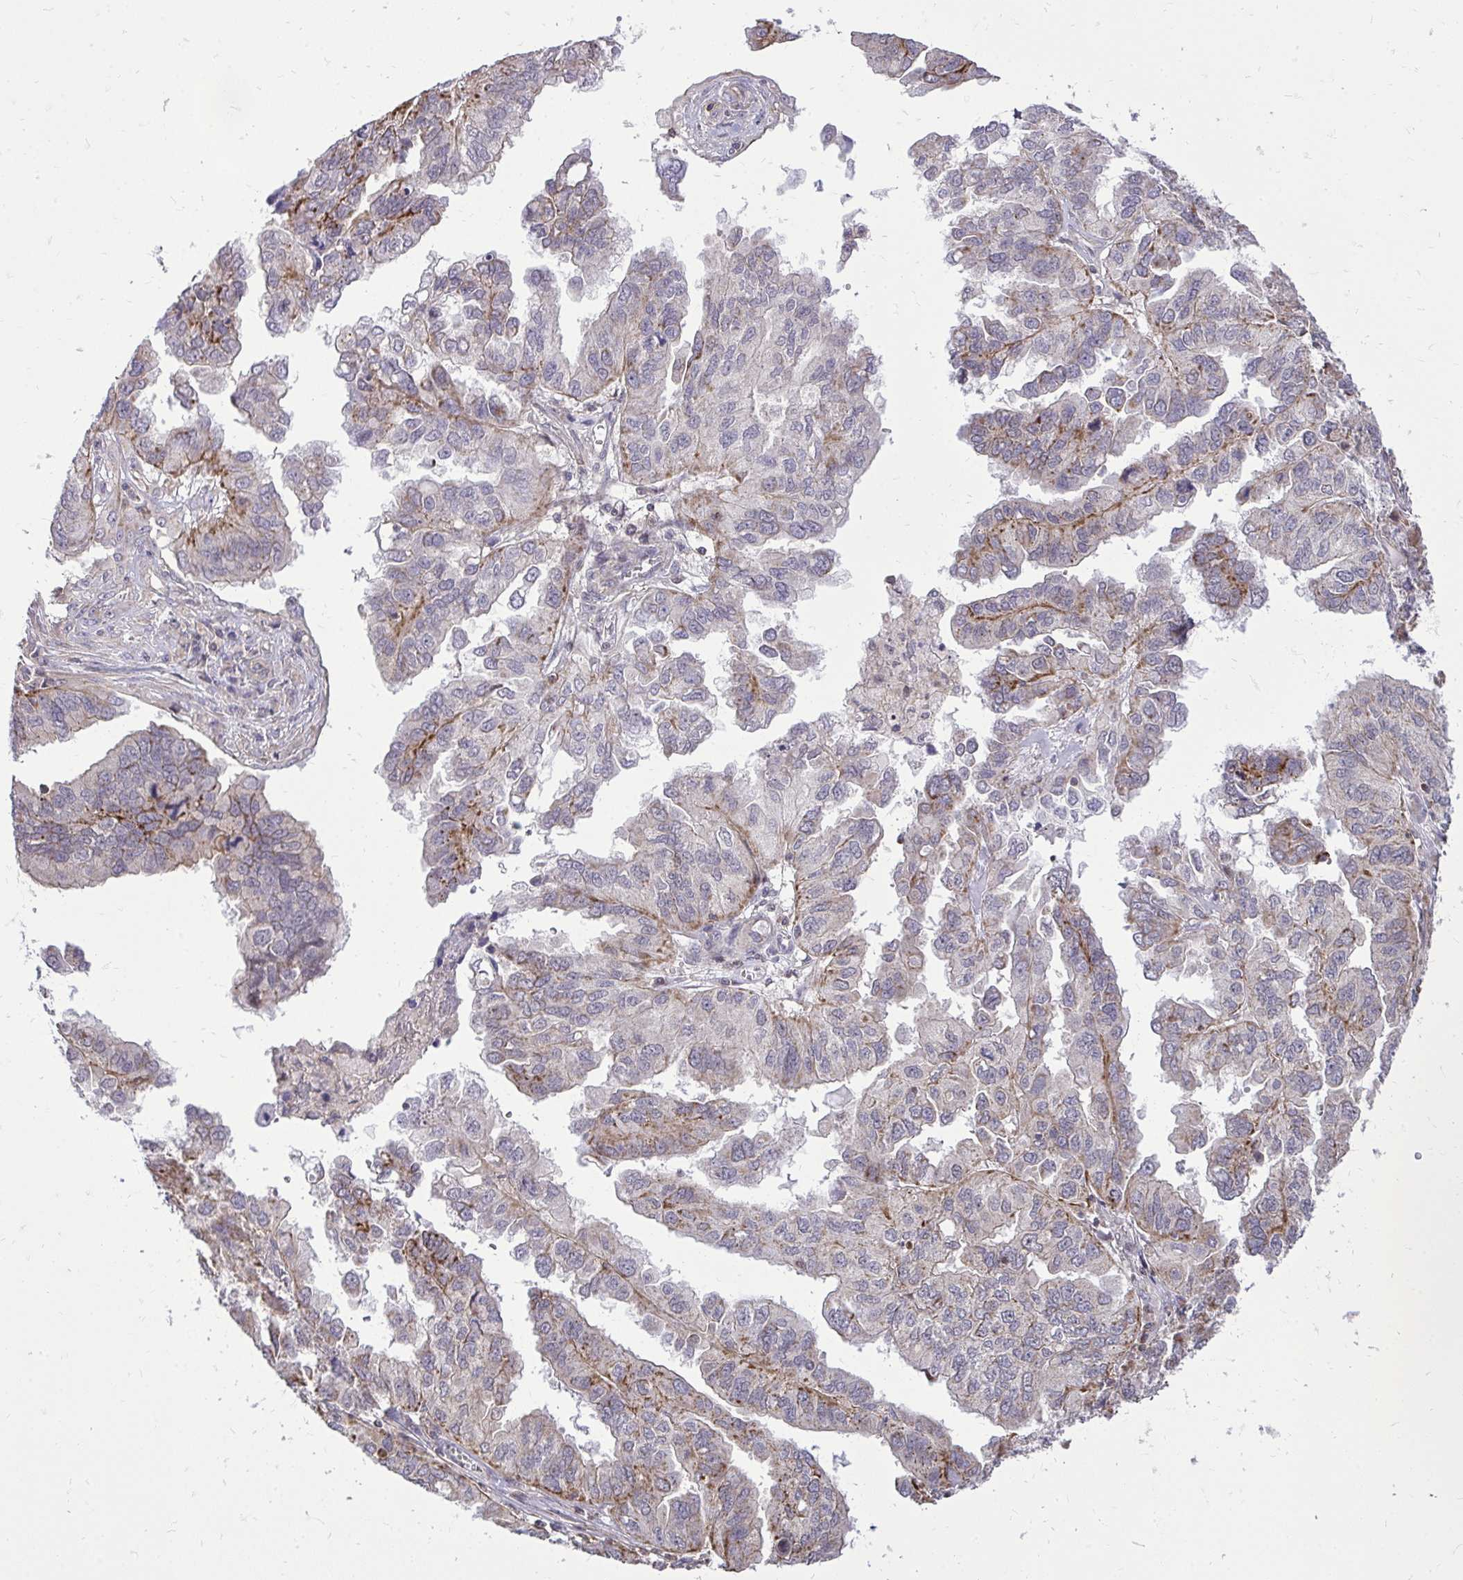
{"staining": {"intensity": "moderate", "quantity": "25%-75%", "location": "cytoplasmic/membranous"}, "tissue": "ovarian cancer", "cell_type": "Tumor cells", "image_type": "cancer", "snomed": [{"axis": "morphology", "description": "Cystadenocarcinoma, serous, NOS"}, {"axis": "topography", "description": "Ovary"}], "caption": "Immunohistochemical staining of serous cystadenocarcinoma (ovarian) reveals medium levels of moderate cytoplasmic/membranous protein positivity in about 25%-75% of tumor cells. The protein is shown in brown color, while the nuclei are stained blue.", "gene": "SLC7A5", "patient": {"sex": "female", "age": 79}}